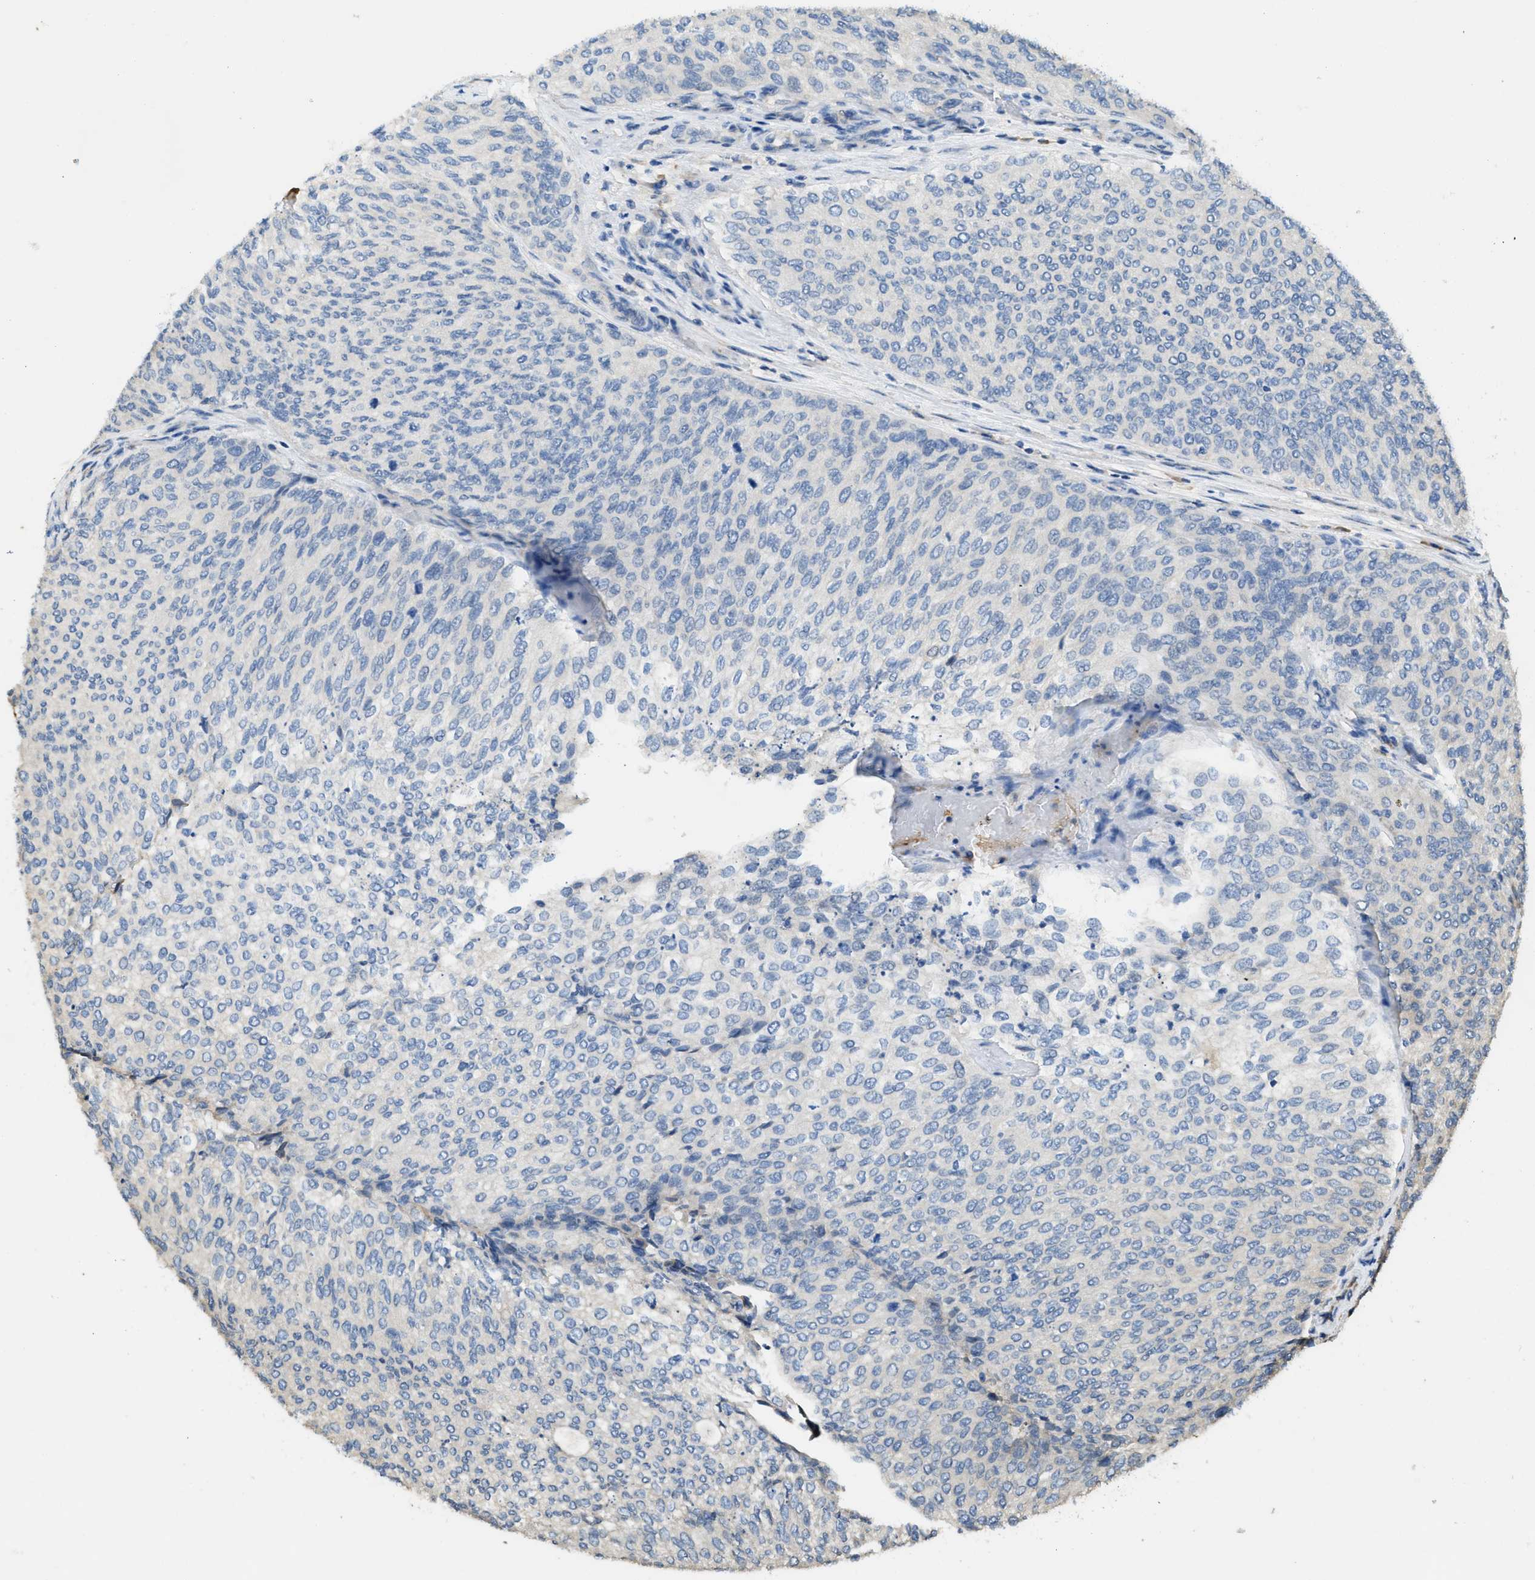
{"staining": {"intensity": "negative", "quantity": "none", "location": "none"}, "tissue": "urothelial cancer", "cell_type": "Tumor cells", "image_type": "cancer", "snomed": [{"axis": "morphology", "description": "Urothelial carcinoma, Low grade"}, {"axis": "topography", "description": "Urinary bladder"}], "caption": "Tumor cells are negative for brown protein staining in urothelial cancer.", "gene": "RIPK2", "patient": {"sex": "female", "age": 79}}